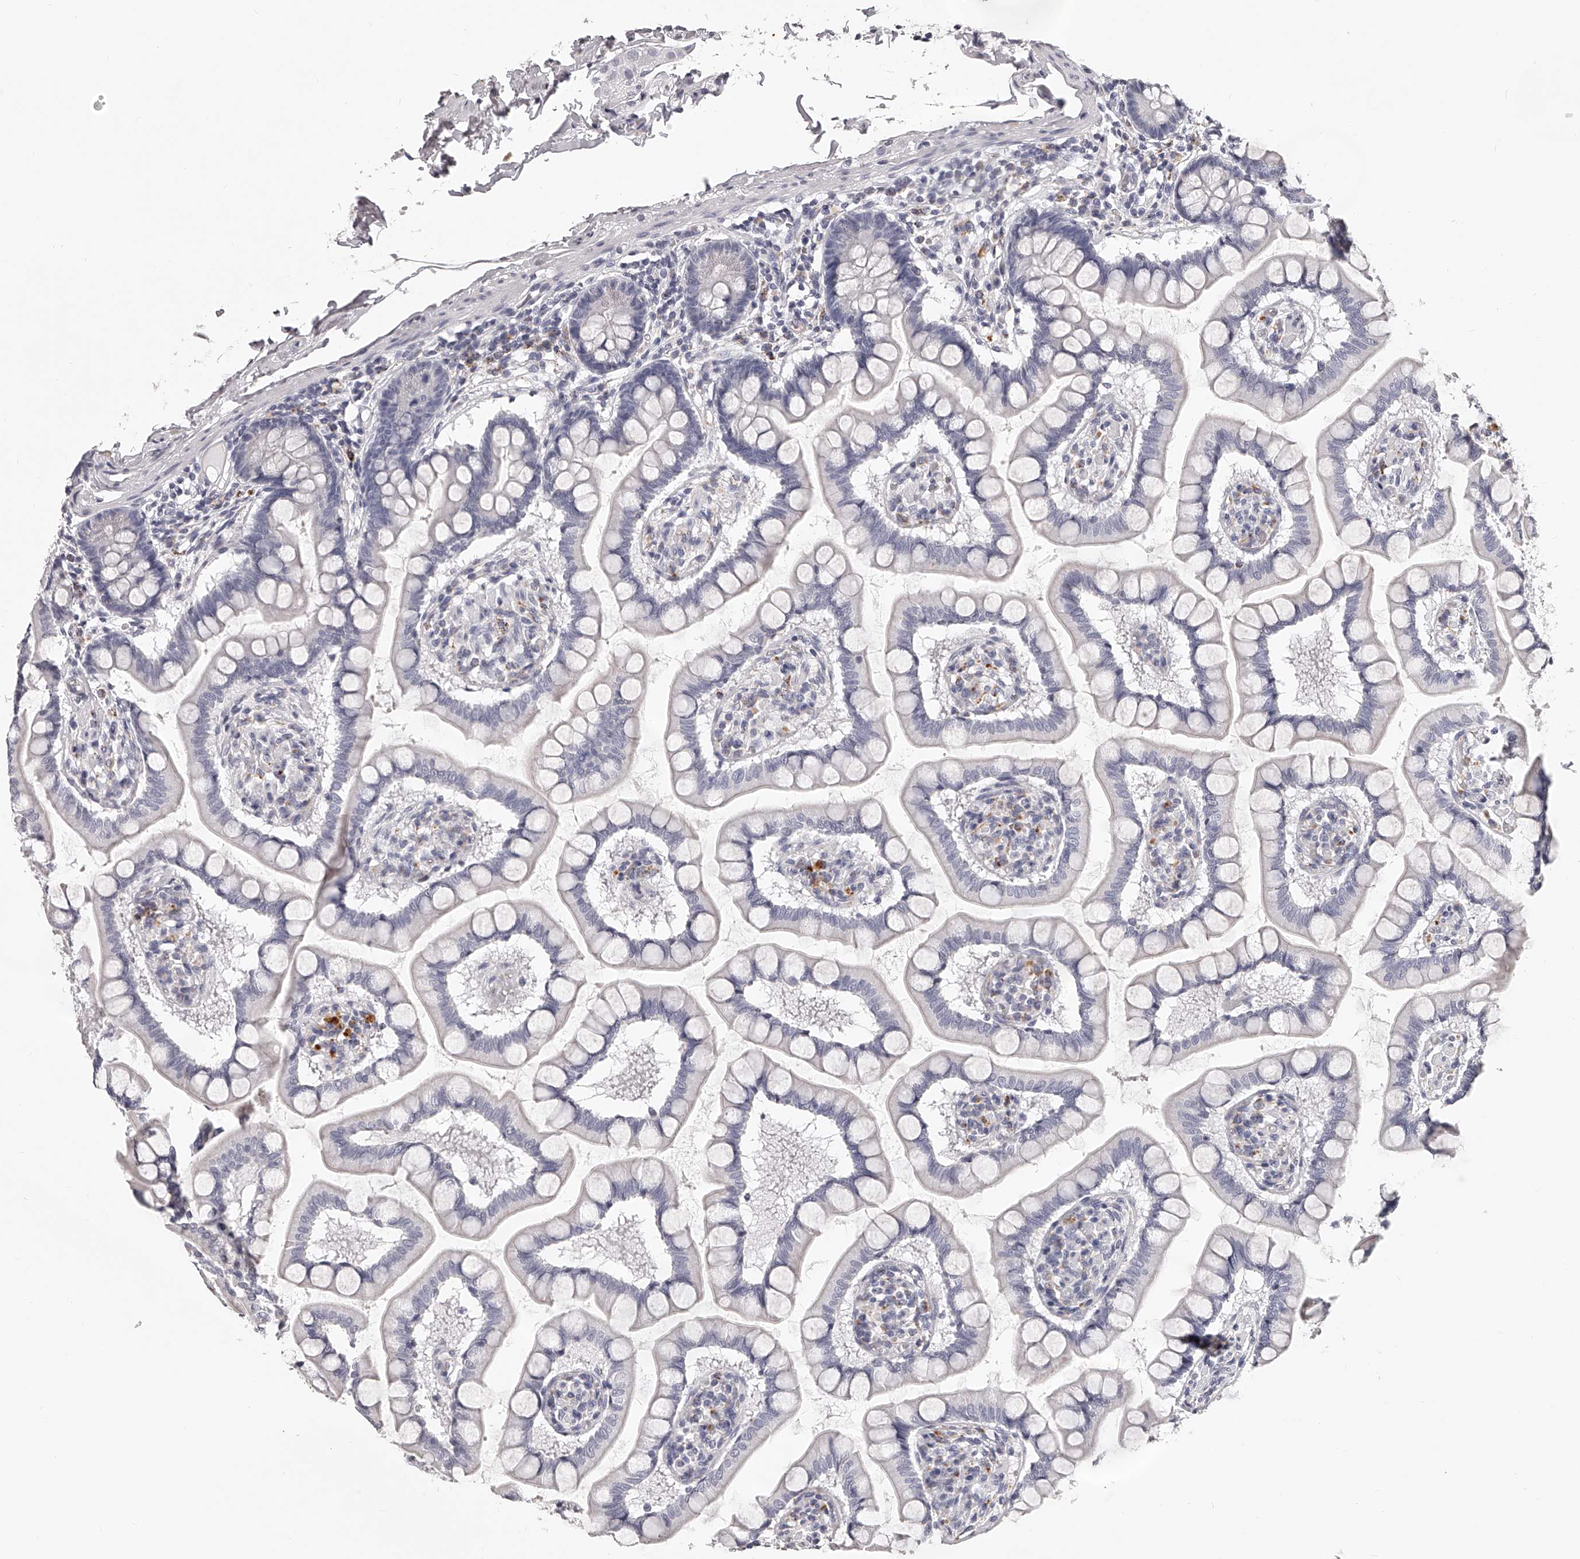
{"staining": {"intensity": "negative", "quantity": "none", "location": "none"}, "tissue": "small intestine", "cell_type": "Glandular cells", "image_type": "normal", "snomed": [{"axis": "morphology", "description": "Normal tissue, NOS"}, {"axis": "topography", "description": "Small intestine"}], "caption": "Small intestine stained for a protein using immunohistochemistry (IHC) shows no staining glandular cells.", "gene": "DMRT1", "patient": {"sex": "male", "age": 41}}